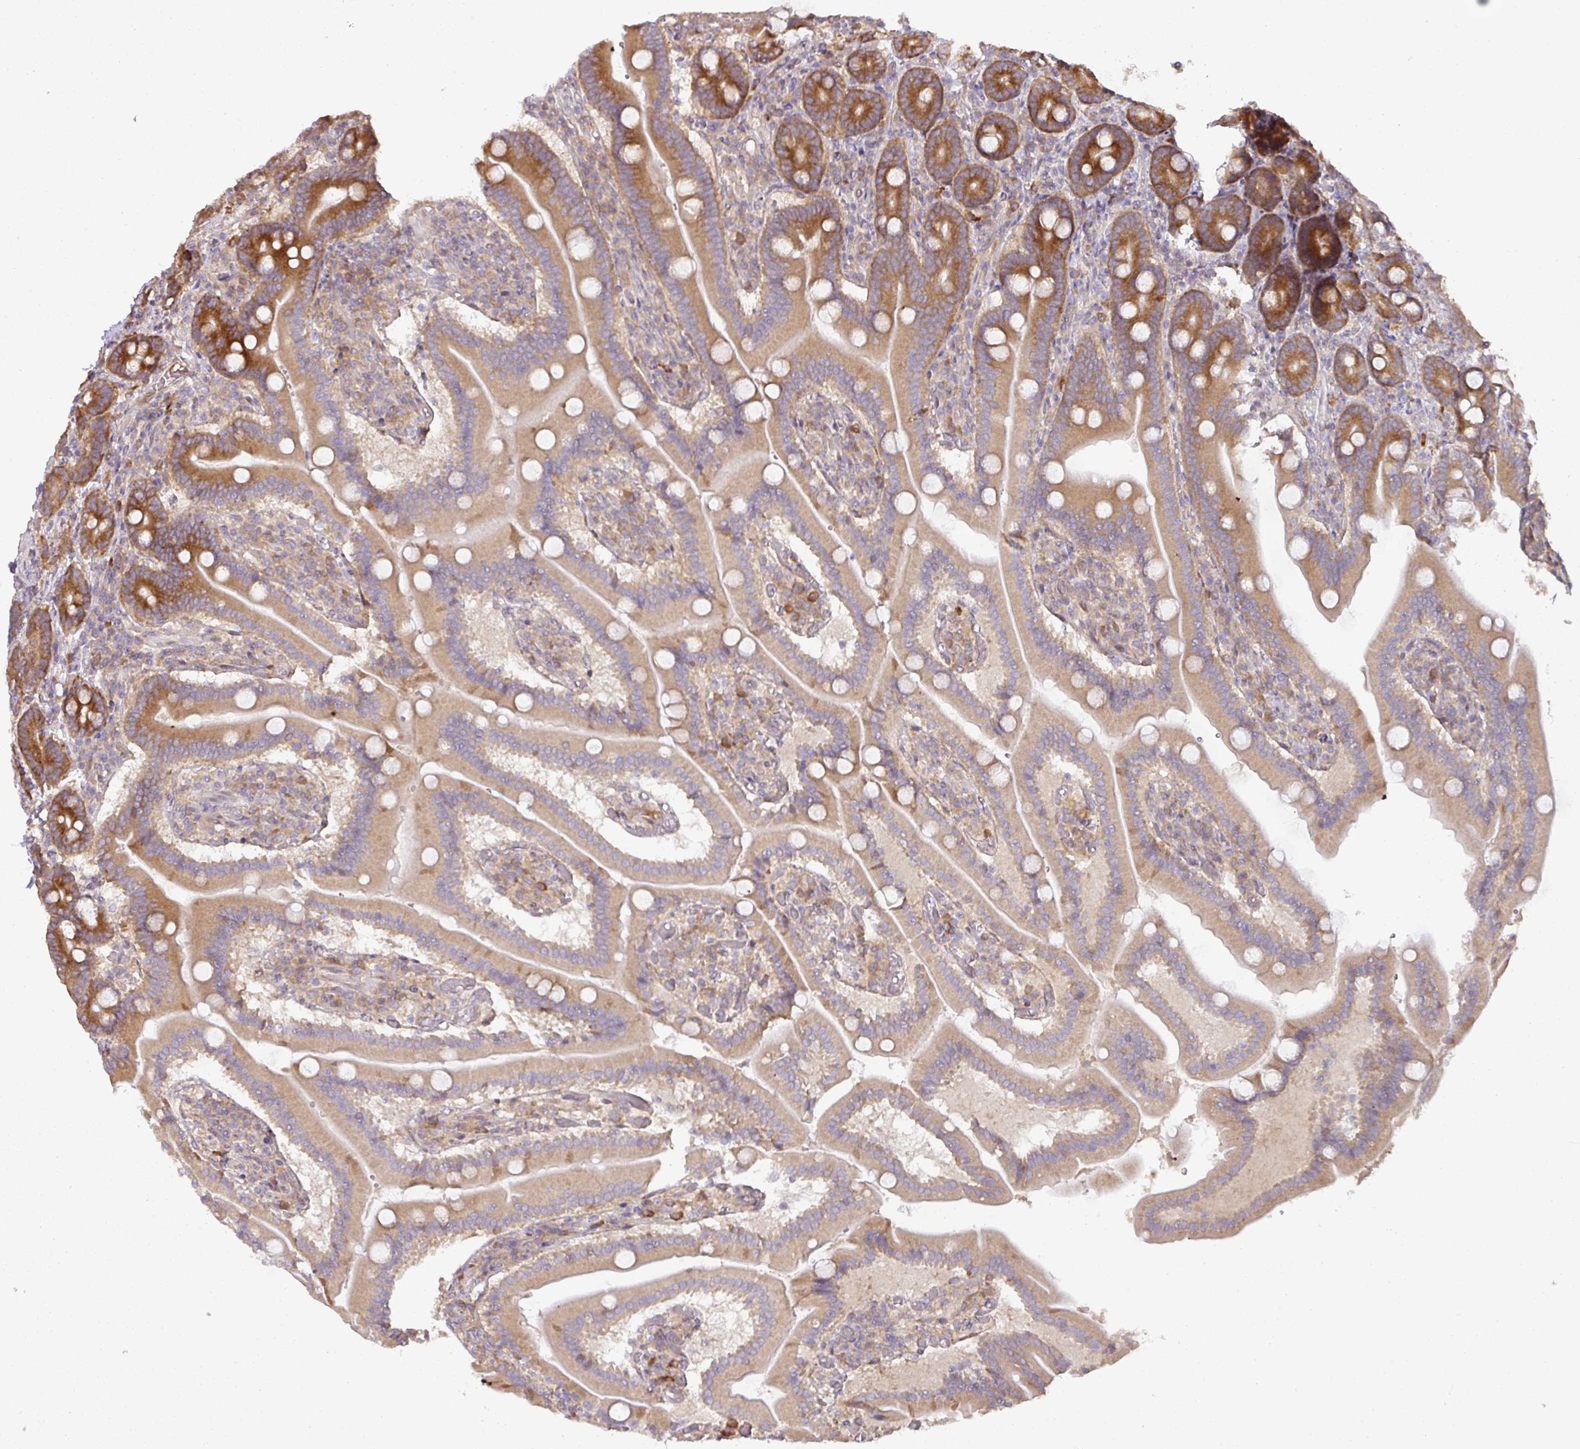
{"staining": {"intensity": "strong", "quantity": "<25%", "location": "cytoplasmic/membranous"}, "tissue": "duodenum", "cell_type": "Glandular cells", "image_type": "normal", "snomed": [{"axis": "morphology", "description": "Normal tissue, NOS"}, {"axis": "topography", "description": "Duodenum"}], "caption": "The immunohistochemical stain labels strong cytoplasmic/membranous positivity in glandular cells of normal duodenum.", "gene": "GALP", "patient": {"sex": "female", "age": 62}}